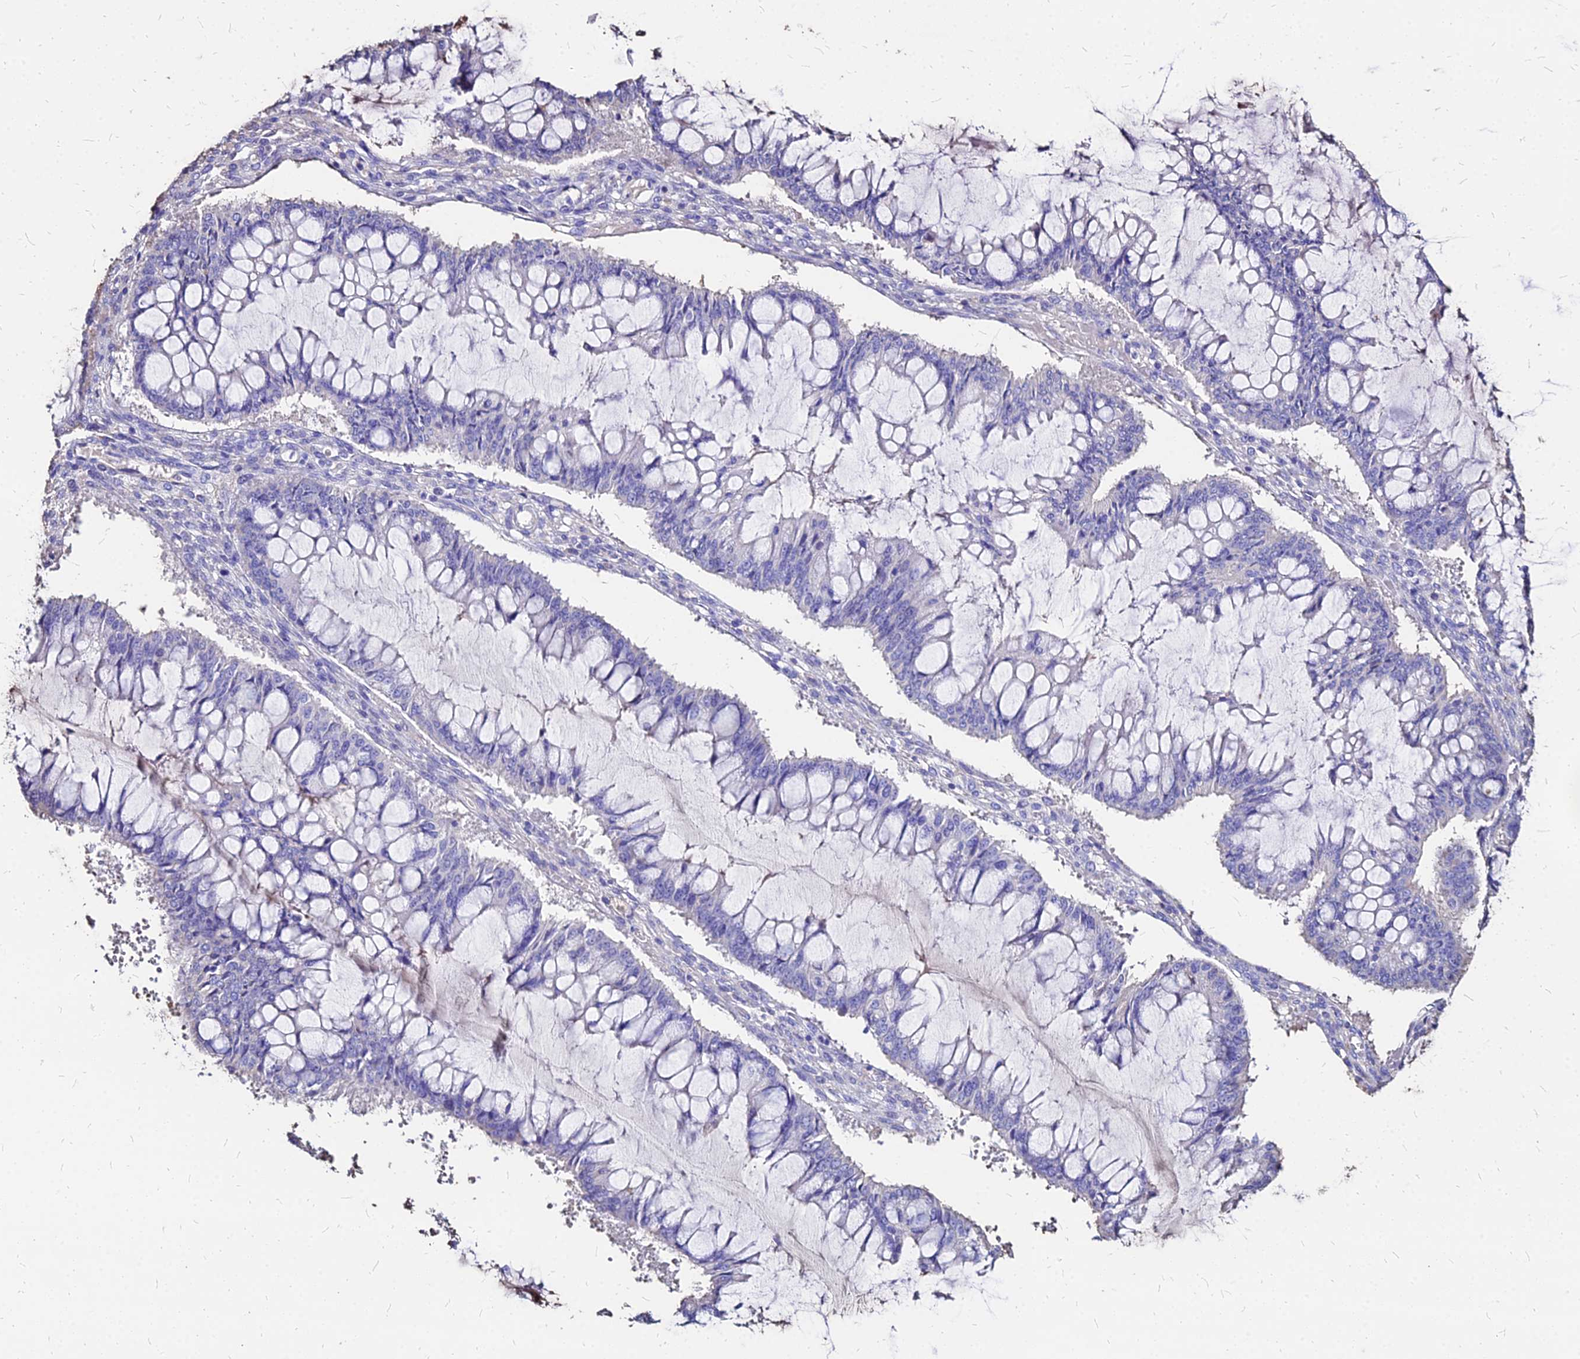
{"staining": {"intensity": "negative", "quantity": "none", "location": "none"}, "tissue": "ovarian cancer", "cell_type": "Tumor cells", "image_type": "cancer", "snomed": [{"axis": "morphology", "description": "Cystadenocarcinoma, mucinous, NOS"}, {"axis": "topography", "description": "Ovary"}], "caption": "Mucinous cystadenocarcinoma (ovarian) was stained to show a protein in brown. There is no significant positivity in tumor cells.", "gene": "NME5", "patient": {"sex": "female", "age": 73}}